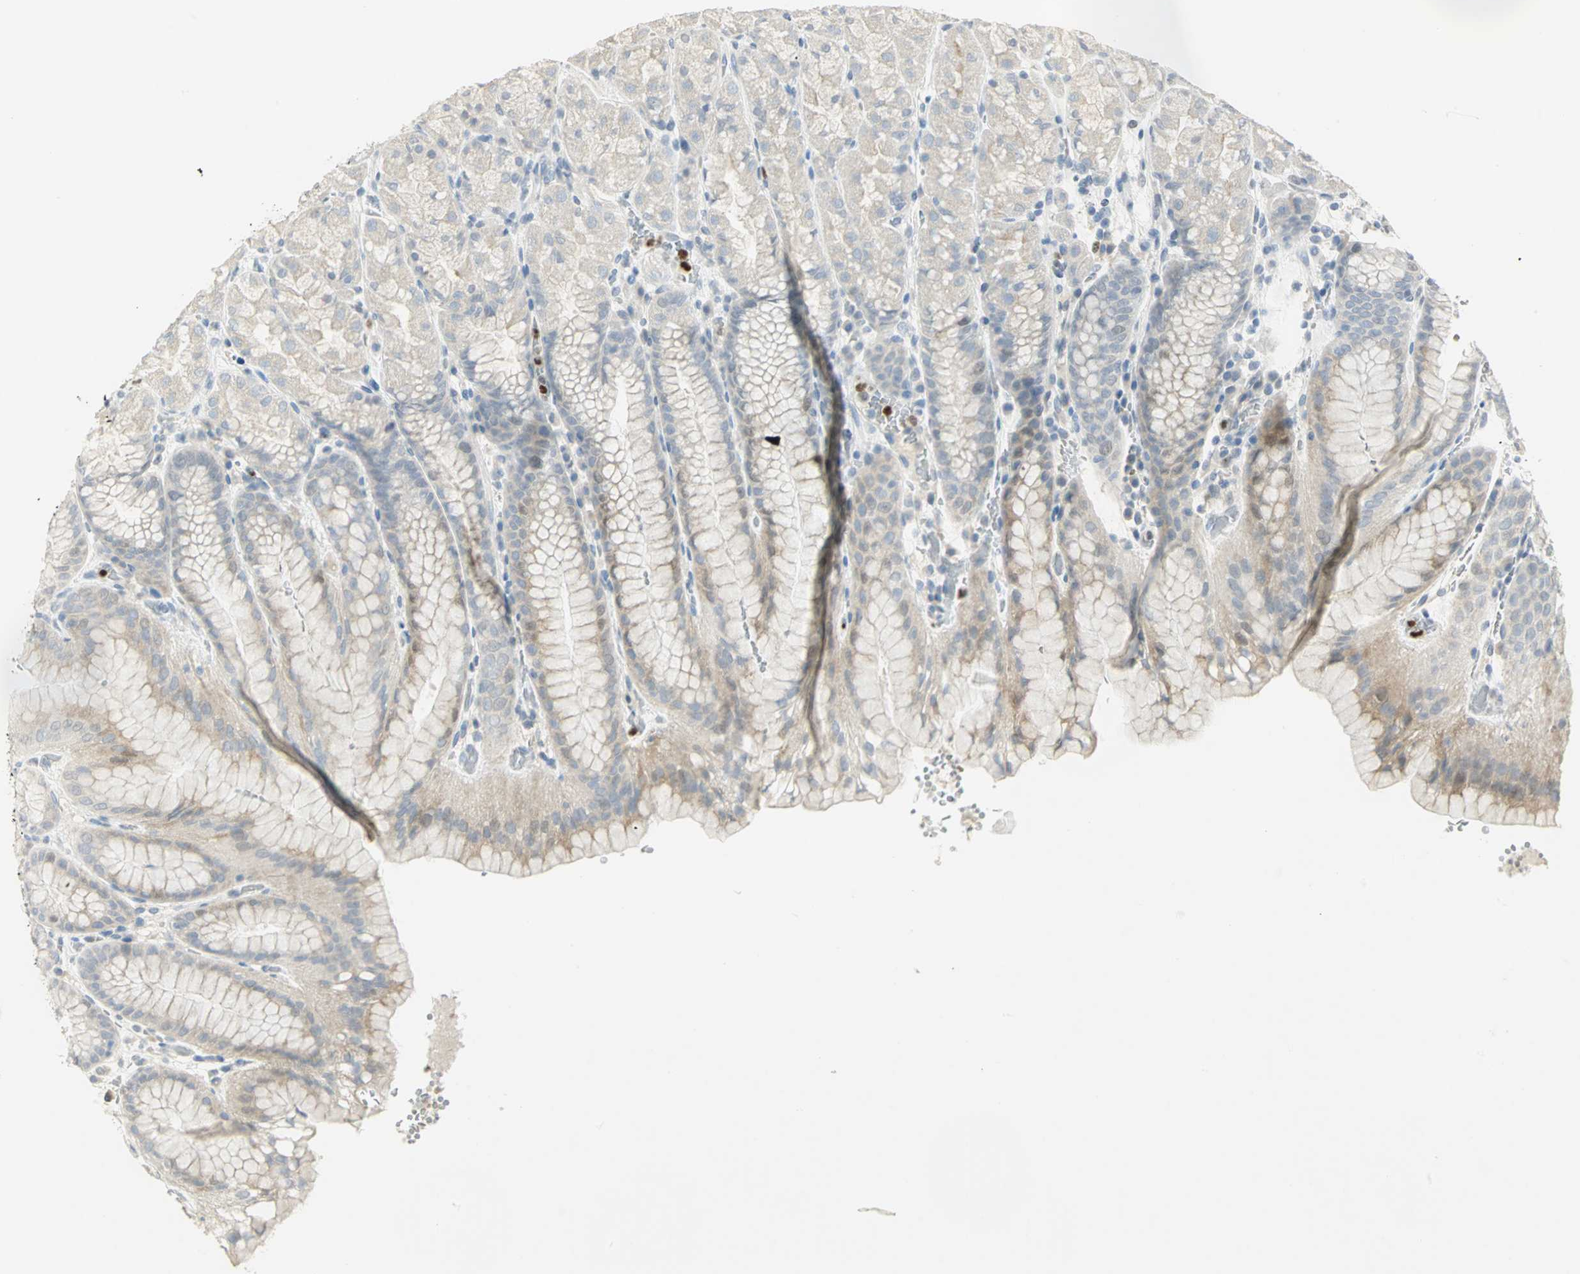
{"staining": {"intensity": "weak", "quantity": "<25%", "location": "cytoplasmic/membranous"}, "tissue": "stomach", "cell_type": "Glandular cells", "image_type": "normal", "snomed": [{"axis": "morphology", "description": "Normal tissue, NOS"}, {"axis": "topography", "description": "Stomach, upper"}, {"axis": "topography", "description": "Stomach"}], "caption": "Immunohistochemistry (IHC) photomicrograph of unremarkable stomach: stomach stained with DAB reveals no significant protein expression in glandular cells.", "gene": "BCL6", "patient": {"sex": "male", "age": 76}}